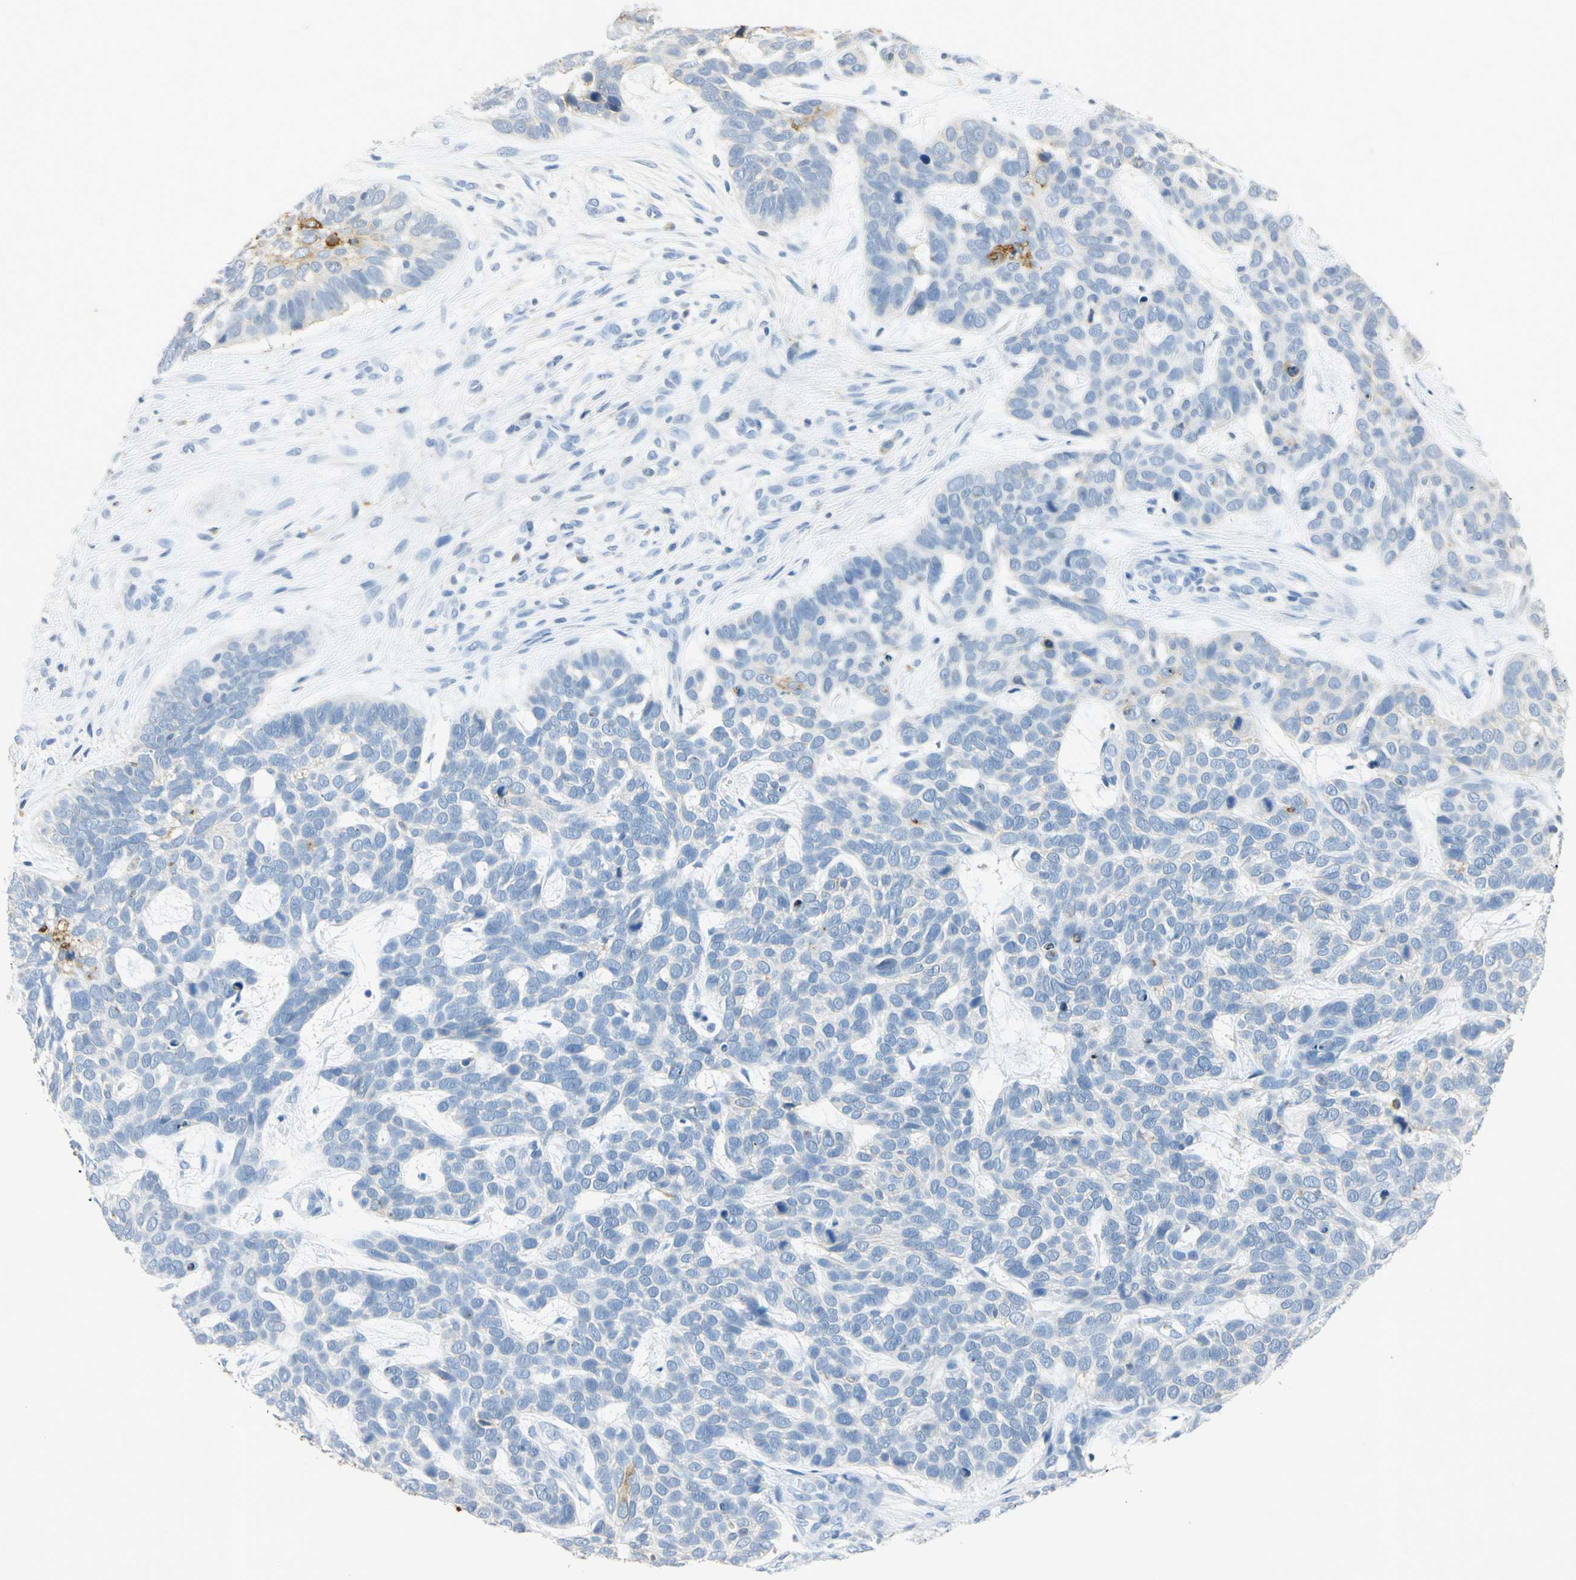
{"staining": {"intensity": "negative", "quantity": "none", "location": "none"}, "tissue": "skin cancer", "cell_type": "Tumor cells", "image_type": "cancer", "snomed": [{"axis": "morphology", "description": "Basal cell carcinoma"}, {"axis": "topography", "description": "Skin"}], "caption": "Immunohistochemical staining of skin basal cell carcinoma demonstrates no significant staining in tumor cells.", "gene": "ANXA4", "patient": {"sex": "male", "age": 87}}